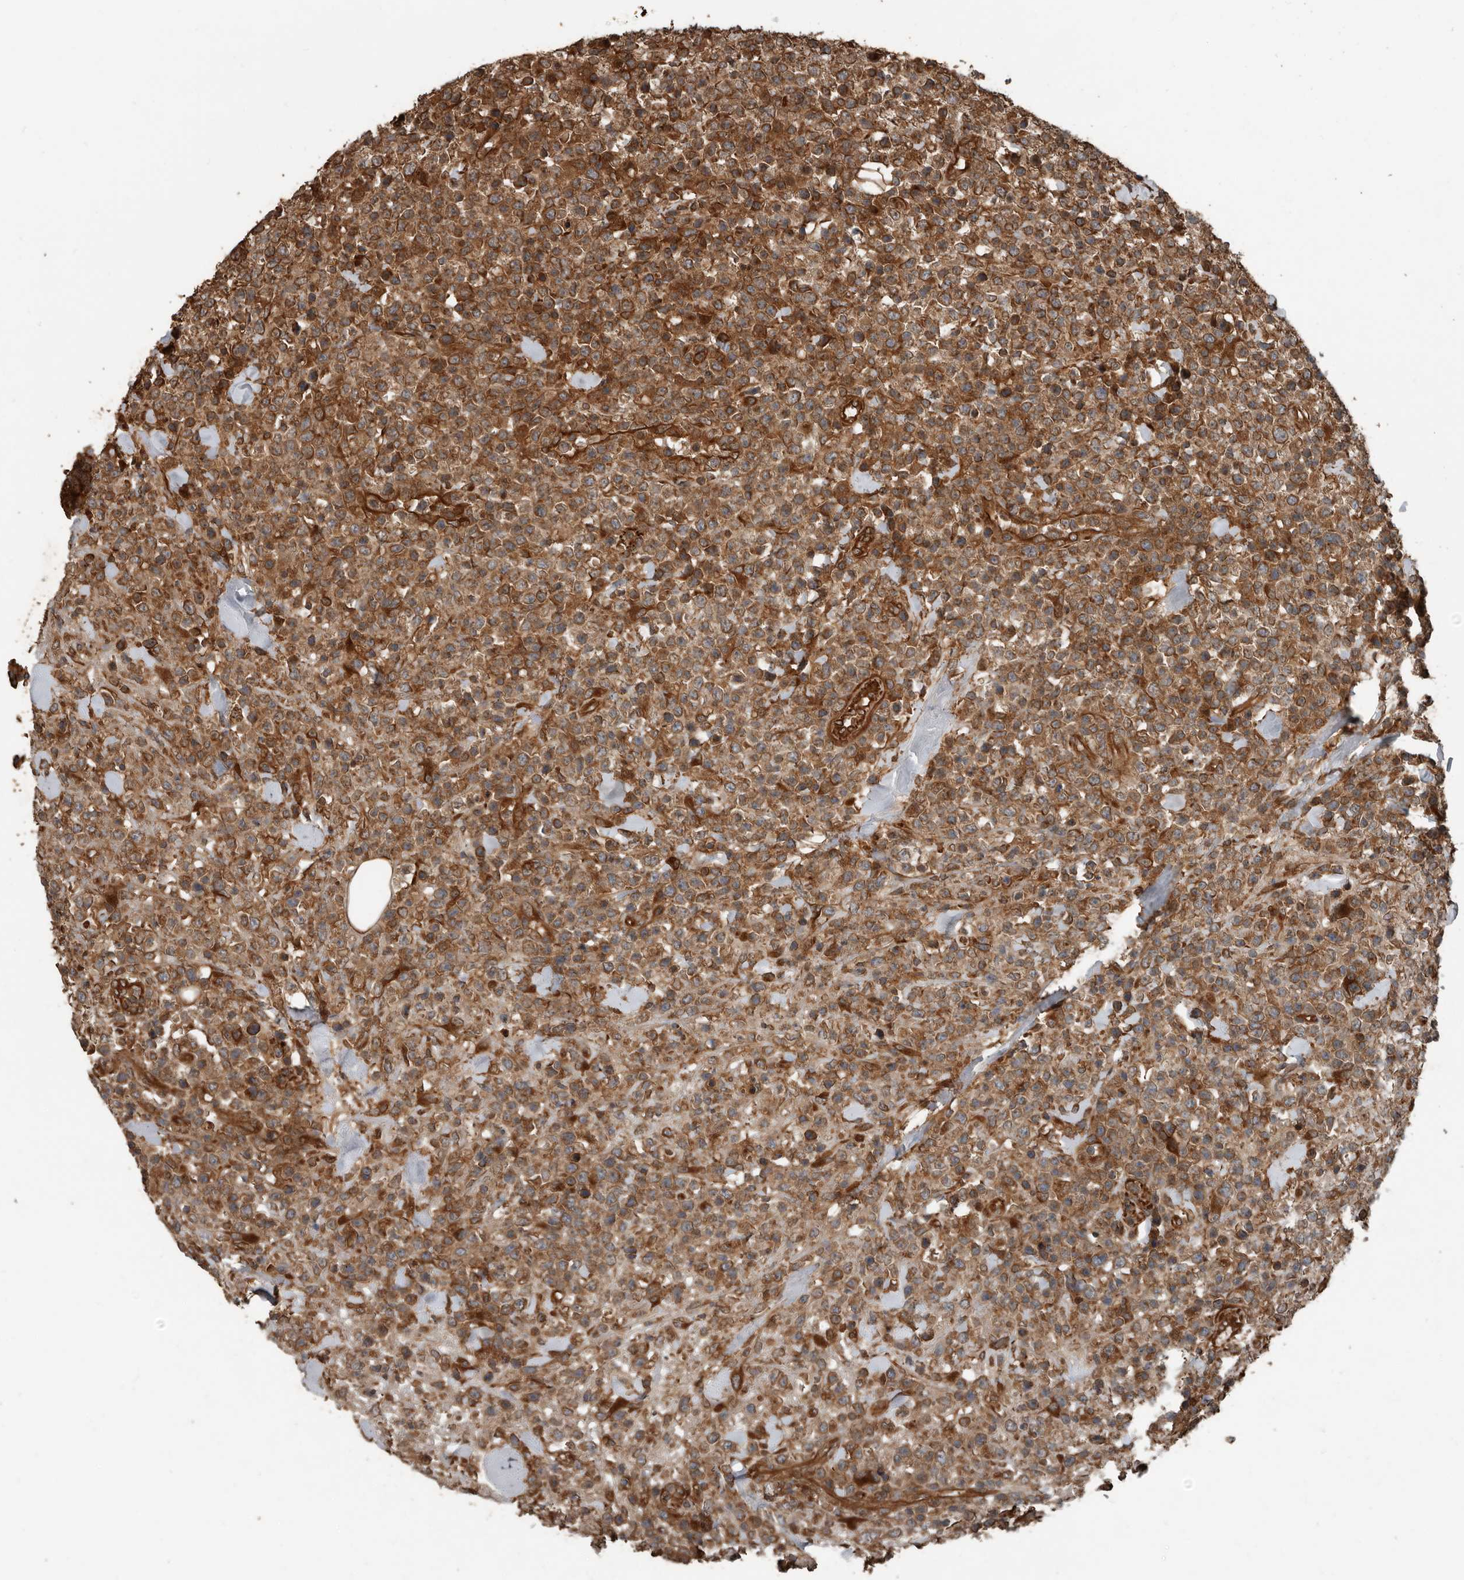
{"staining": {"intensity": "moderate", "quantity": ">75%", "location": "cytoplasmic/membranous"}, "tissue": "lymphoma", "cell_type": "Tumor cells", "image_type": "cancer", "snomed": [{"axis": "morphology", "description": "Malignant lymphoma, non-Hodgkin's type, High grade"}, {"axis": "topography", "description": "Colon"}], "caption": "This is a photomicrograph of IHC staining of lymphoma, which shows moderate positivity in the cytoplasmic/membranous of tumor cells.", "gene": "YOD1", "patient": {"sex": "female", "age": 53}}